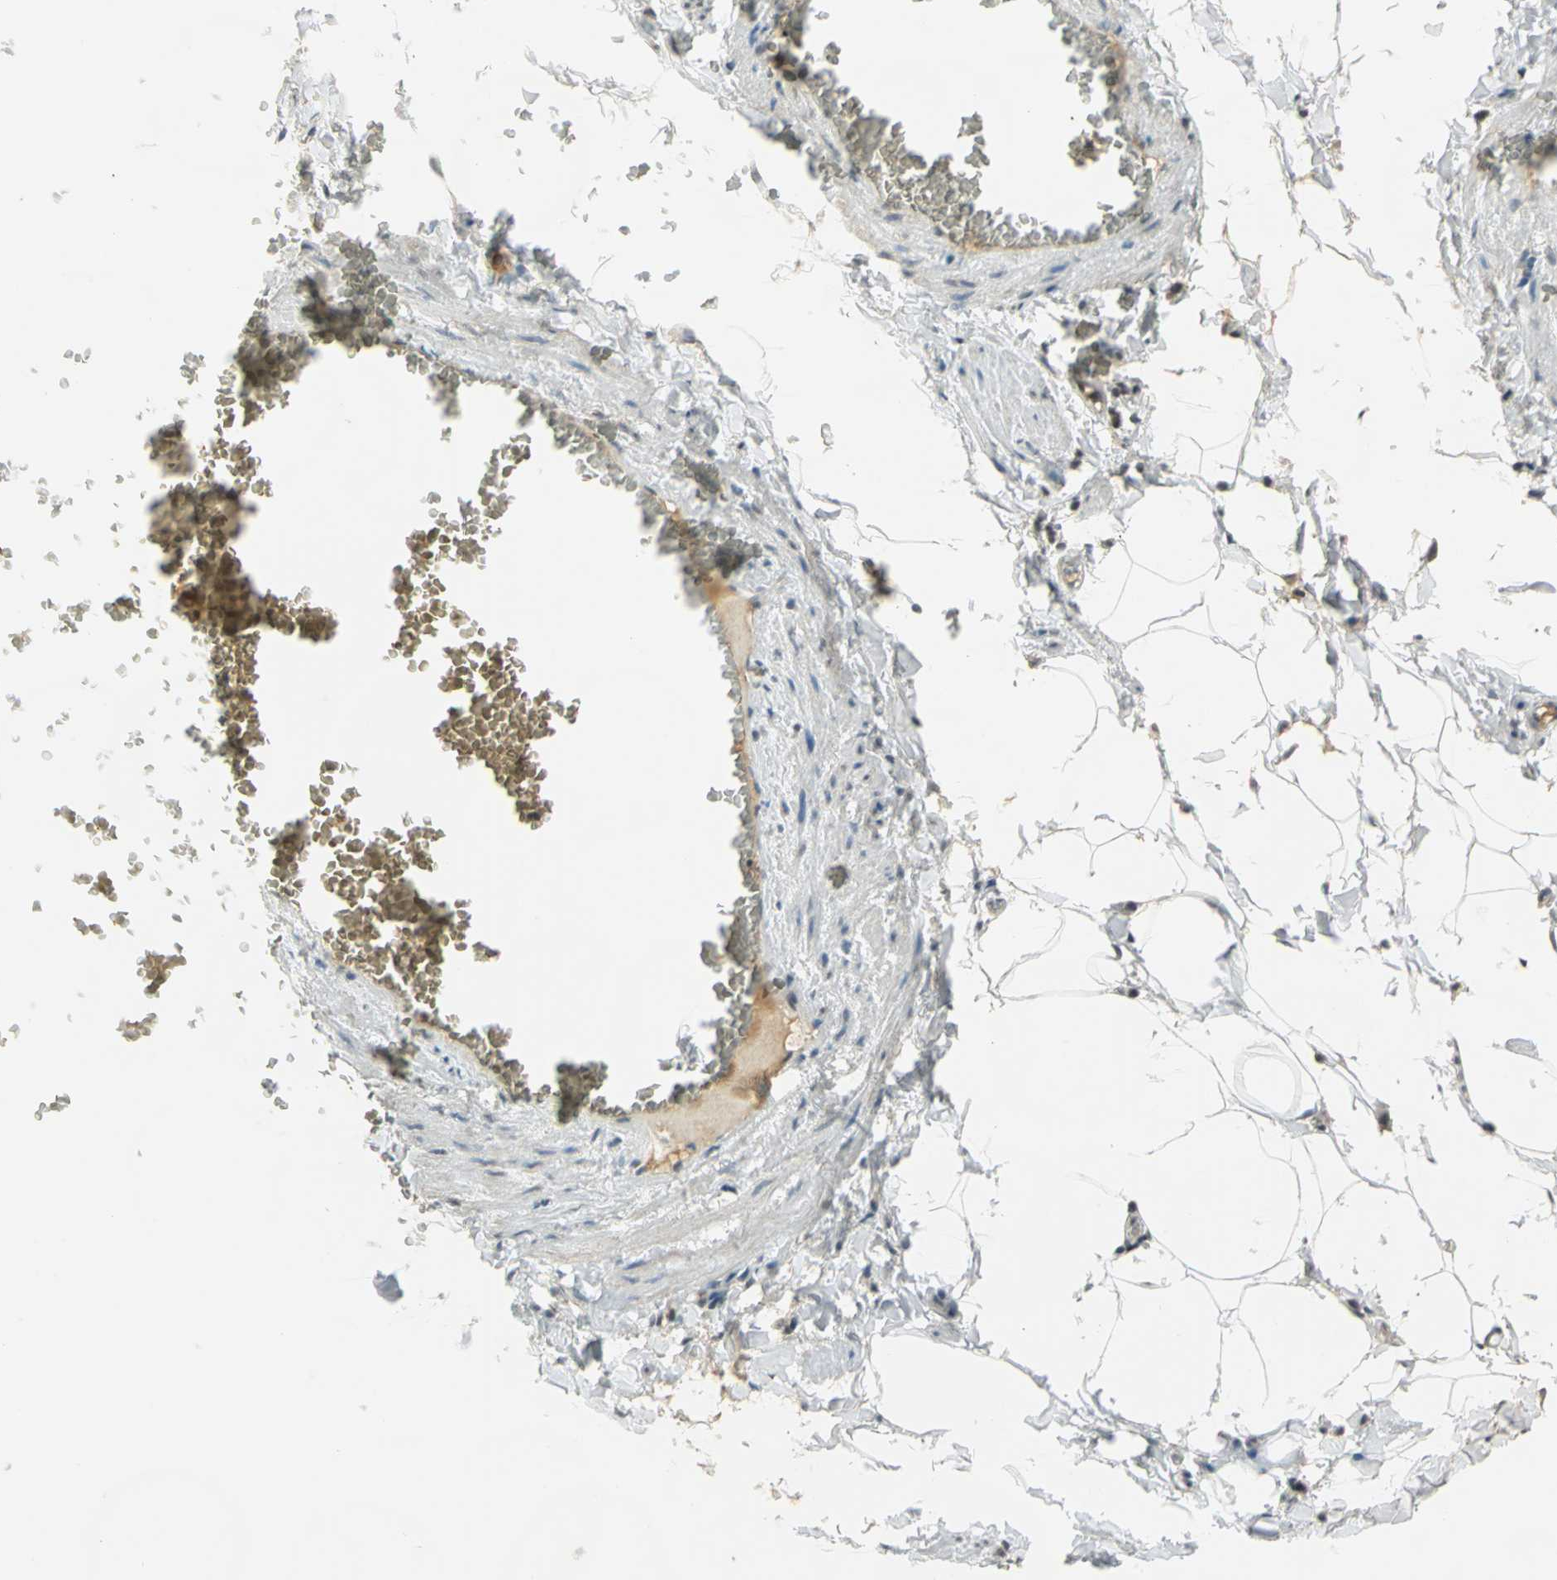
{"staining": {"intensity": "negative", "quantity": "none", "location": "none"}, "tissue": "adipose tissue", "cell_type": "Adipocytes", "image_type": "normal", "snomed": [{"axis": "morphology", "description": "Normal tissue, NOS"}, {"axis": "topography", "description": "Vascular tissue"}], "caption": "This is an immunohistochemistry (IHC) image of benign adipose tissue. There is no staining in adipocytes.", "gene": "CCNT1", "patient": {"sex": "male", "age": 41}}